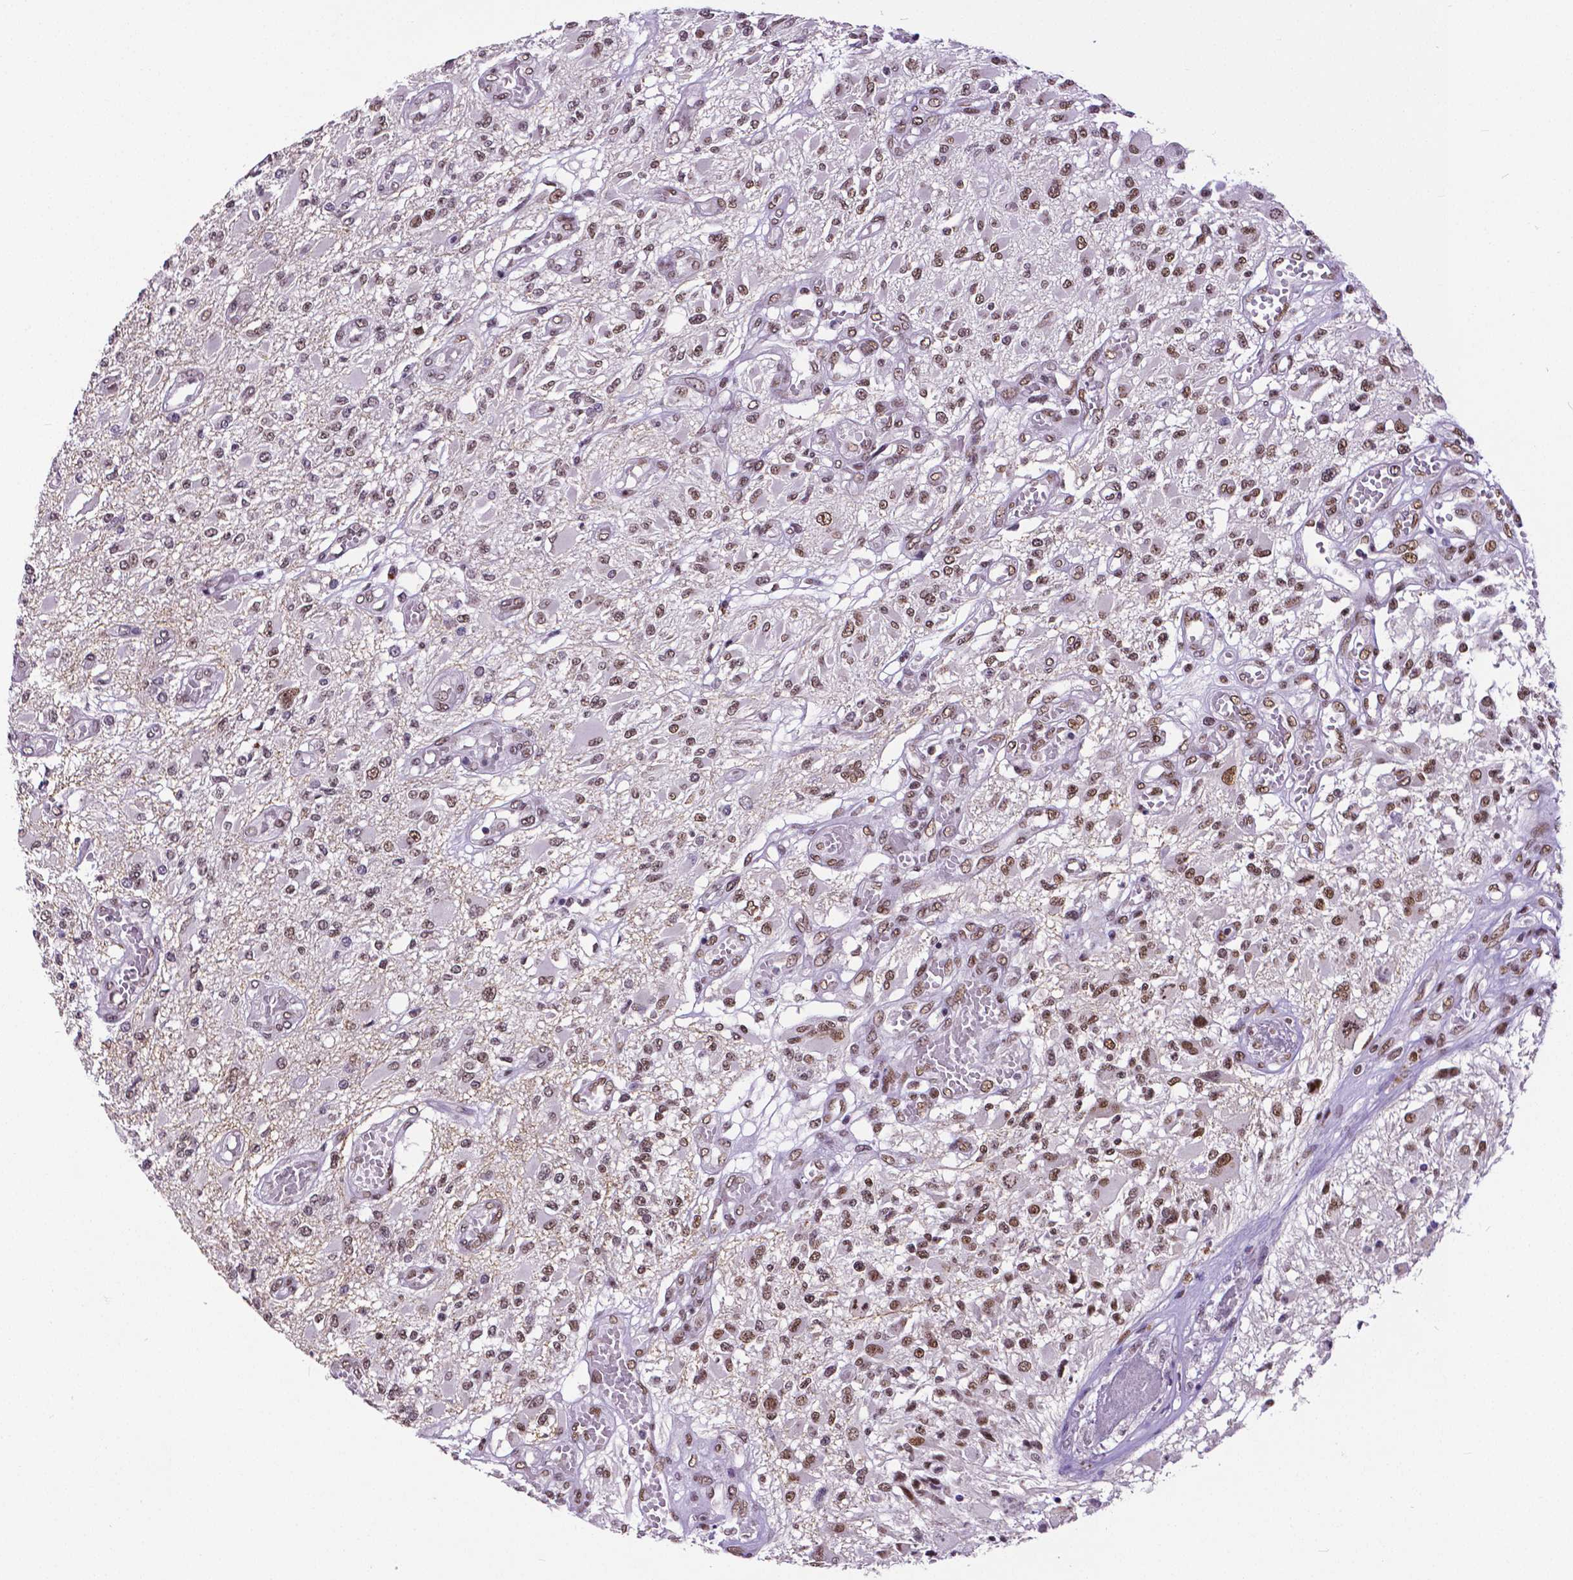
{"staining": {"intensity": "moderate", "quantity": "25%-75%", "location": "nuclear"}, "tissue": "glioma", "cell_type": "Tumor cells", "image_type": "cancer", "snomed": [{"axis": "morphology", "description": "Glioma, malignant, High grade"}, {"axis": "topography", "description": "Brain"}], "caption": "Brown immunohistochemical staining in glioma shows moderate nuclear staining in about 25%-75% of tumor cells.", "gene": "ATRX", "patient": {"sex": "female", "age": 63}}